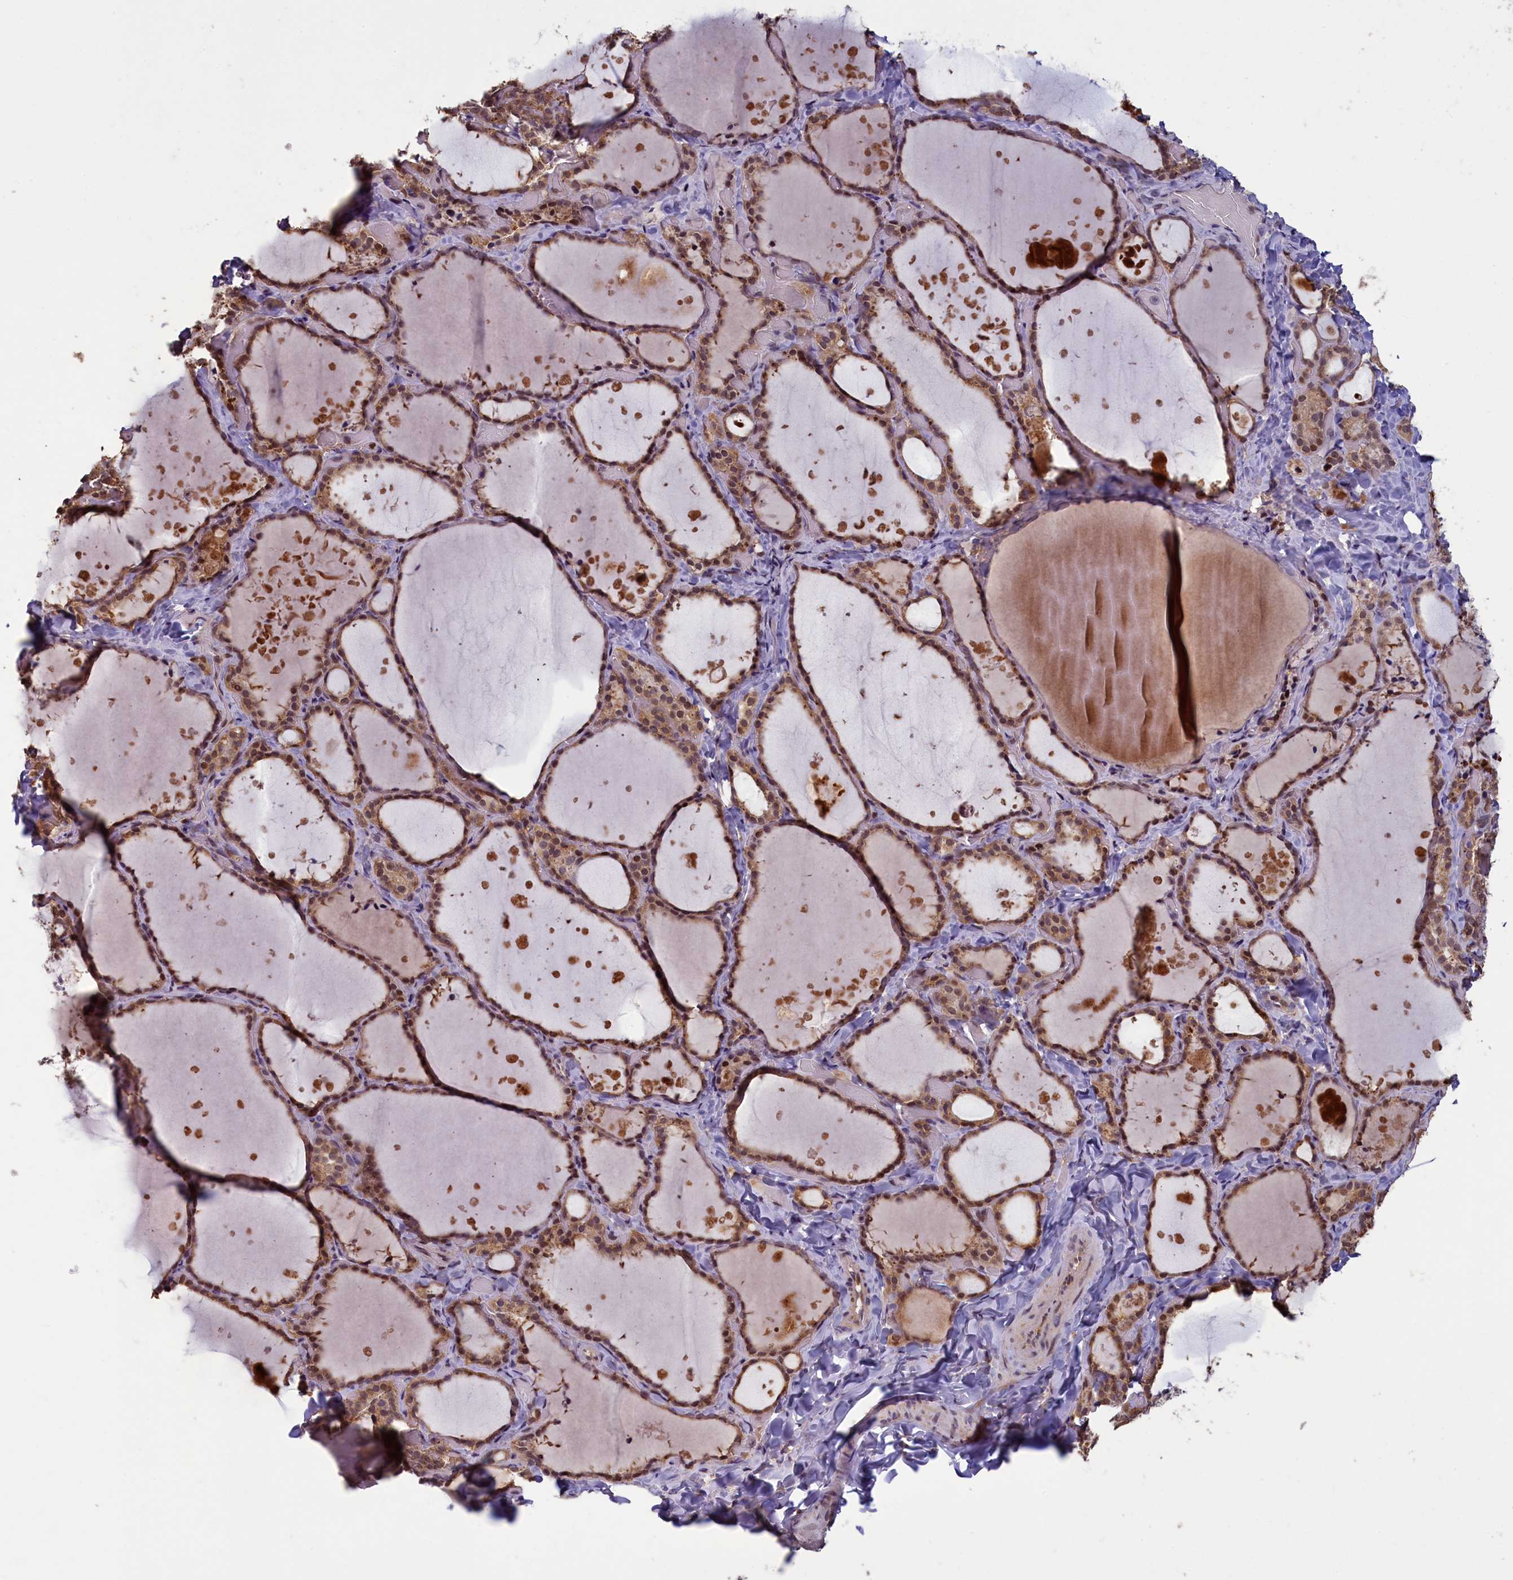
{"staining": {"intensity": "moderate", "quantity": ">75%", "location": "cytoplasmic/membranous,nuclear"}, "tissue": "thyroid gland", "cell_type": "Glandular cells", "image_type": "normal", "snomed": [{"axis": "morphology", "description": "Normal tissue, NOS"}, {"axis": "topography", "description": "Thyroid gland"}], "caption": "The image exhibits staining of normal thyroid gland, revealing moderate cytoplasmic/membranous,nuclear protein staining (brown color) within glandular cells. Using DAB (3,3'-diaminobenzidine) (brown) and hematoxylin (blue) stains, captured at high magnification using brightfield microscopy.", "gene": "NUBP1", "patient": {"sex": "female", "age": 44}}